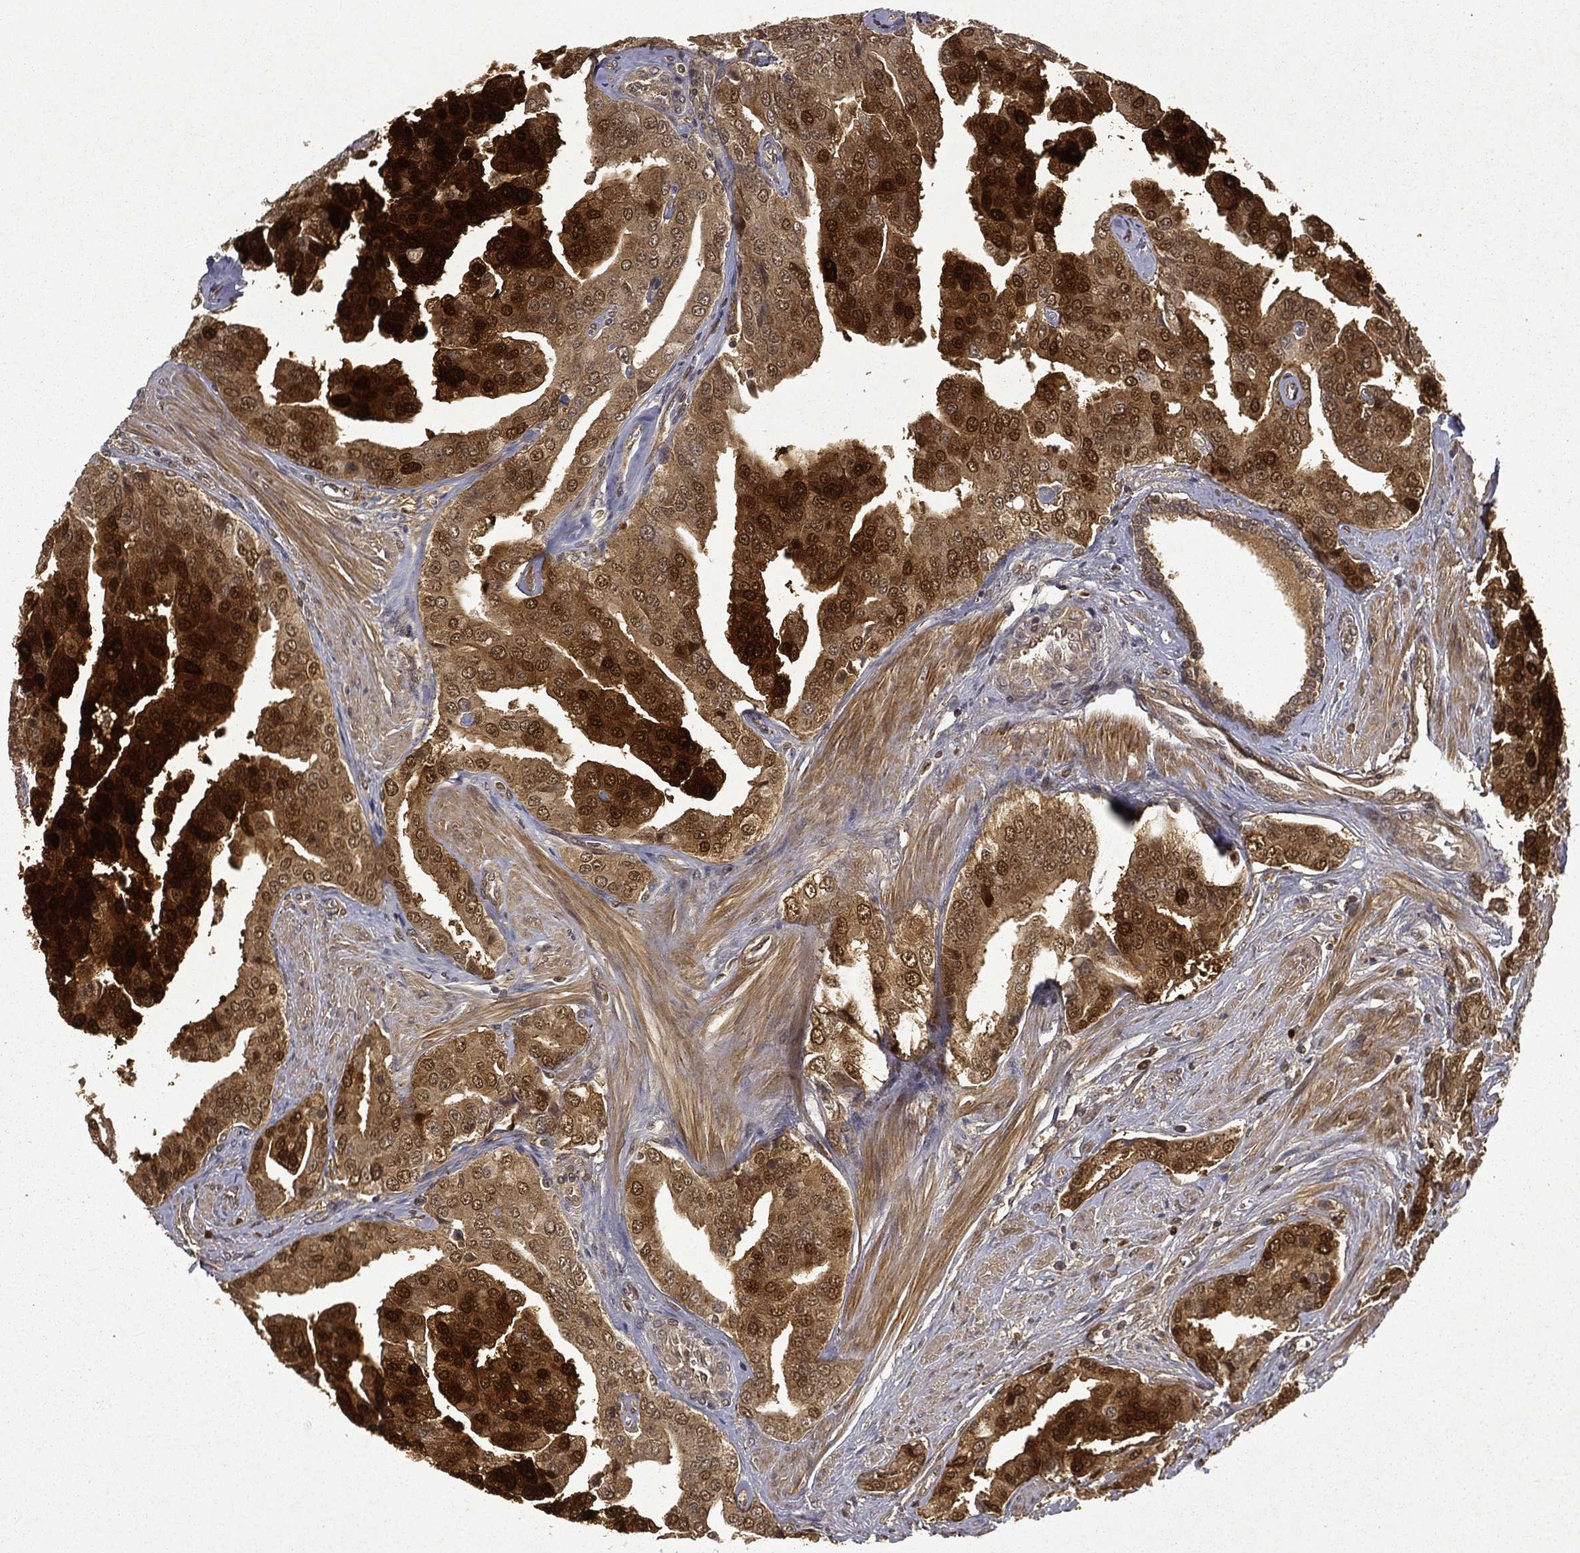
{"staining": {"intensity": "strong", "quantity": "<25%", "location": "cytoplasmic/membranous,nuclear"}, "tissue": "prostate cancer", "cell_type": "Tumor cells", "image_type": "cancer", "snomed": [{"axis": "morphology", "description": "Adenocarcinoma, NOS"}, {"axis": "topography", "description": "Prostate and seminal vesicle, NOS"}, {"axis": "topography", "description": "Prostate"}], "caption": "Immunohistochemistry of prostate cancer (adenocarcinoma) displays medium levels of strong cytoplasmic/membranous and nuclear positivity in approximately <25% of tumor cells.", "gene": "FGD1", "patient": {"sex": "male", "age": 69}}